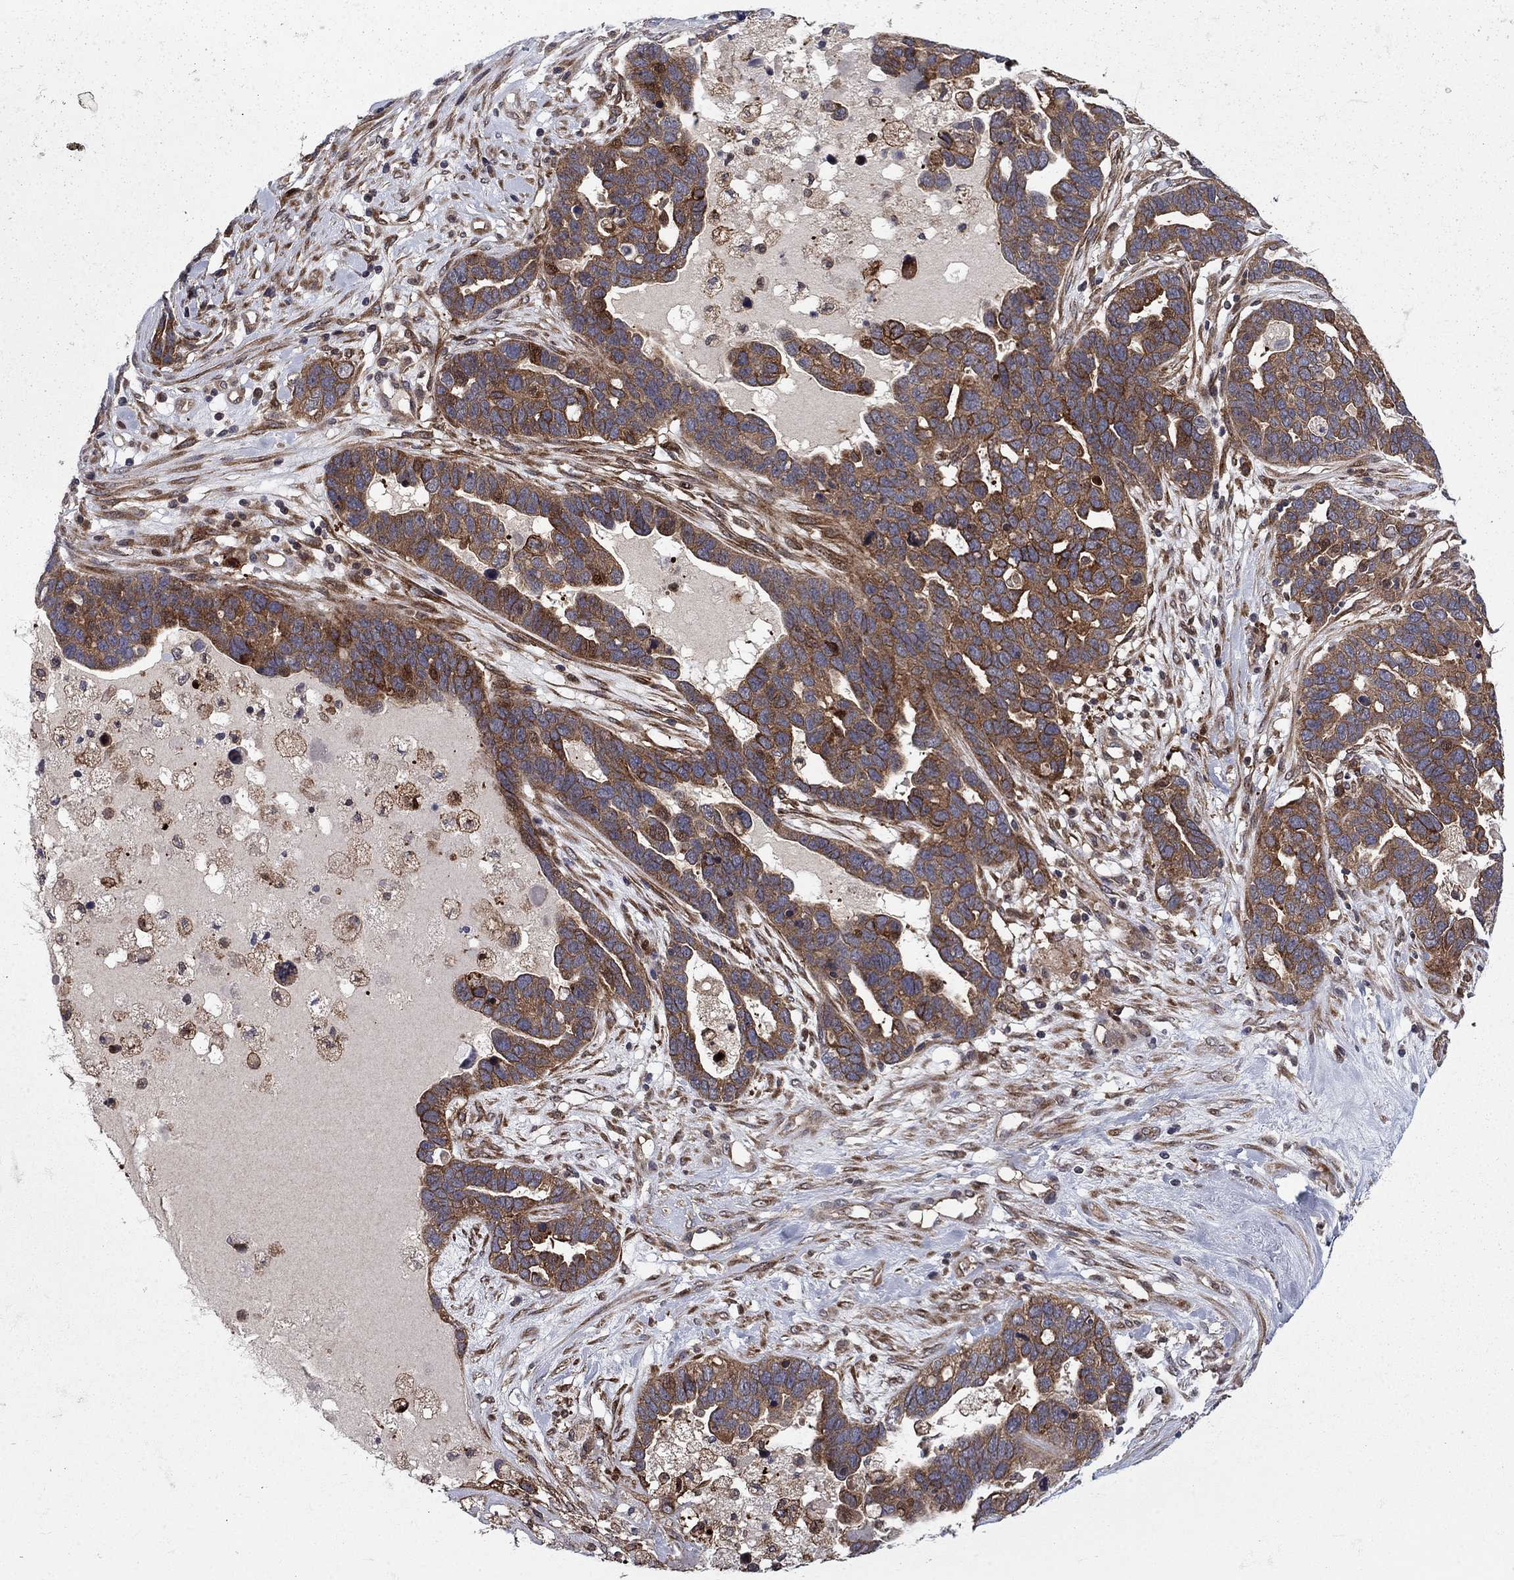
{"staining": {"intensity": "strong", "quantity": "25%-75%", "location": "cytoplasmic/membranous"}, "tissue": "ovarian cancer", "cell_type": "Tumor cells", "image_type": "cancer", "snomed": [{"axis": "morphology", "description": "Cystadenocarcinoma, serous, NOS"}, {"axis": "topography", "description": "Ovary"}], "caption": "Tumor cells display high levels of strong cytoplasmic/membranous positivity in about 25%-75% of cells in ovarian cancer (serous cystadenocarcinoma).", "gene": "HDAC4", "patient": {"sex": "female", "age": 54}}